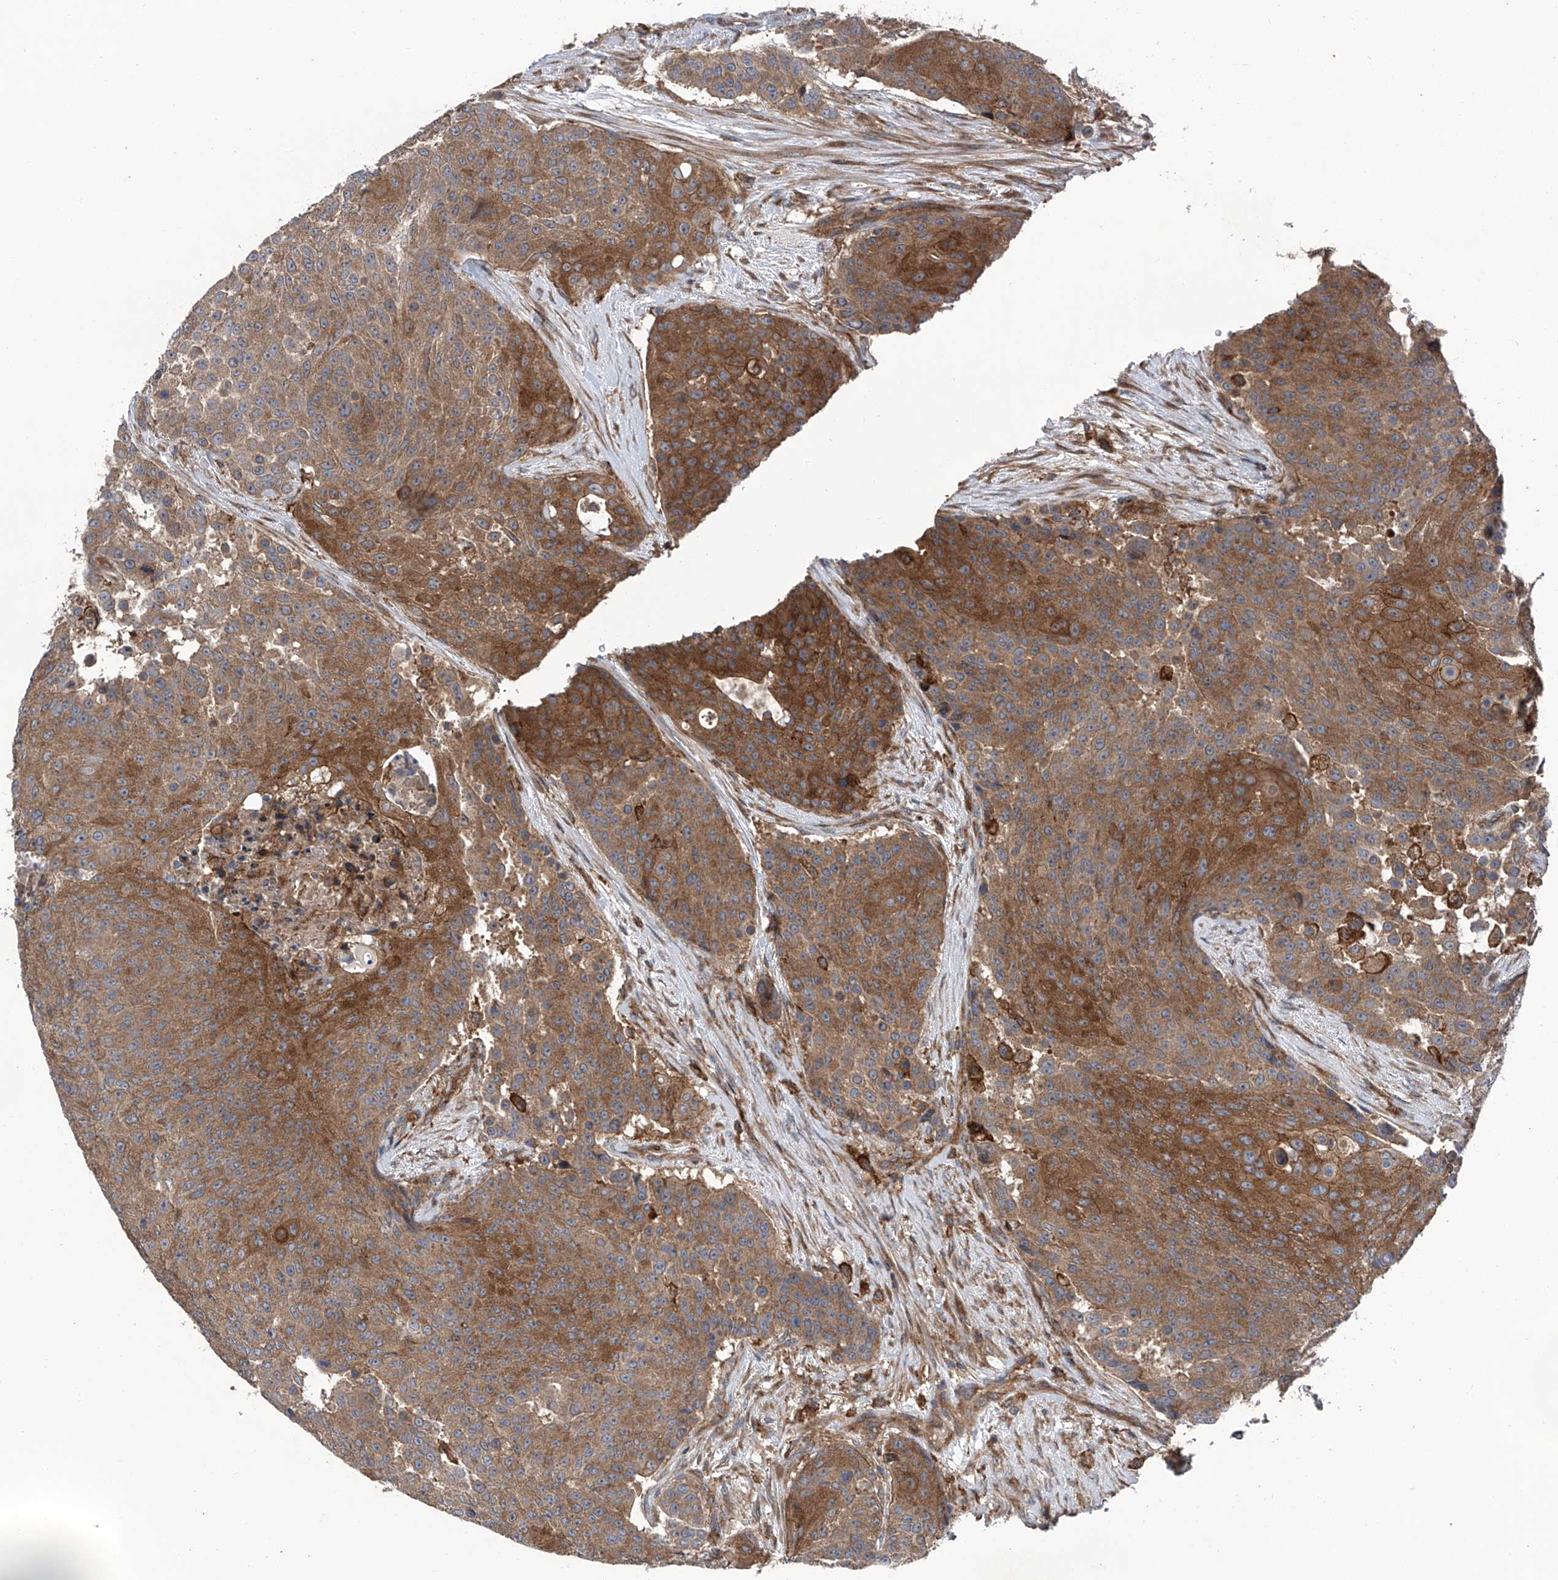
{"staining": {"intensity": "moderate", "quantity": ">75%", "location": "cytoplasmic/membranous"}, "tissue": "urothelial cancer", "cell_type": "Tumor cells", "image_type": "cancer", "snomed": [{"axis": "morphology", "description": "Urothelial carcinoma, High grade"}, {"axis": "topography", "description": "Urinary bladder"}], "caption": "Human urothelial cancer stained for a protein (brown) shows moderate cytoplasmic/membranous positive positivity in about >75% of tumor cells.", "gene": "SMAP1", "patient": {"sex": "female", "age": 63}}